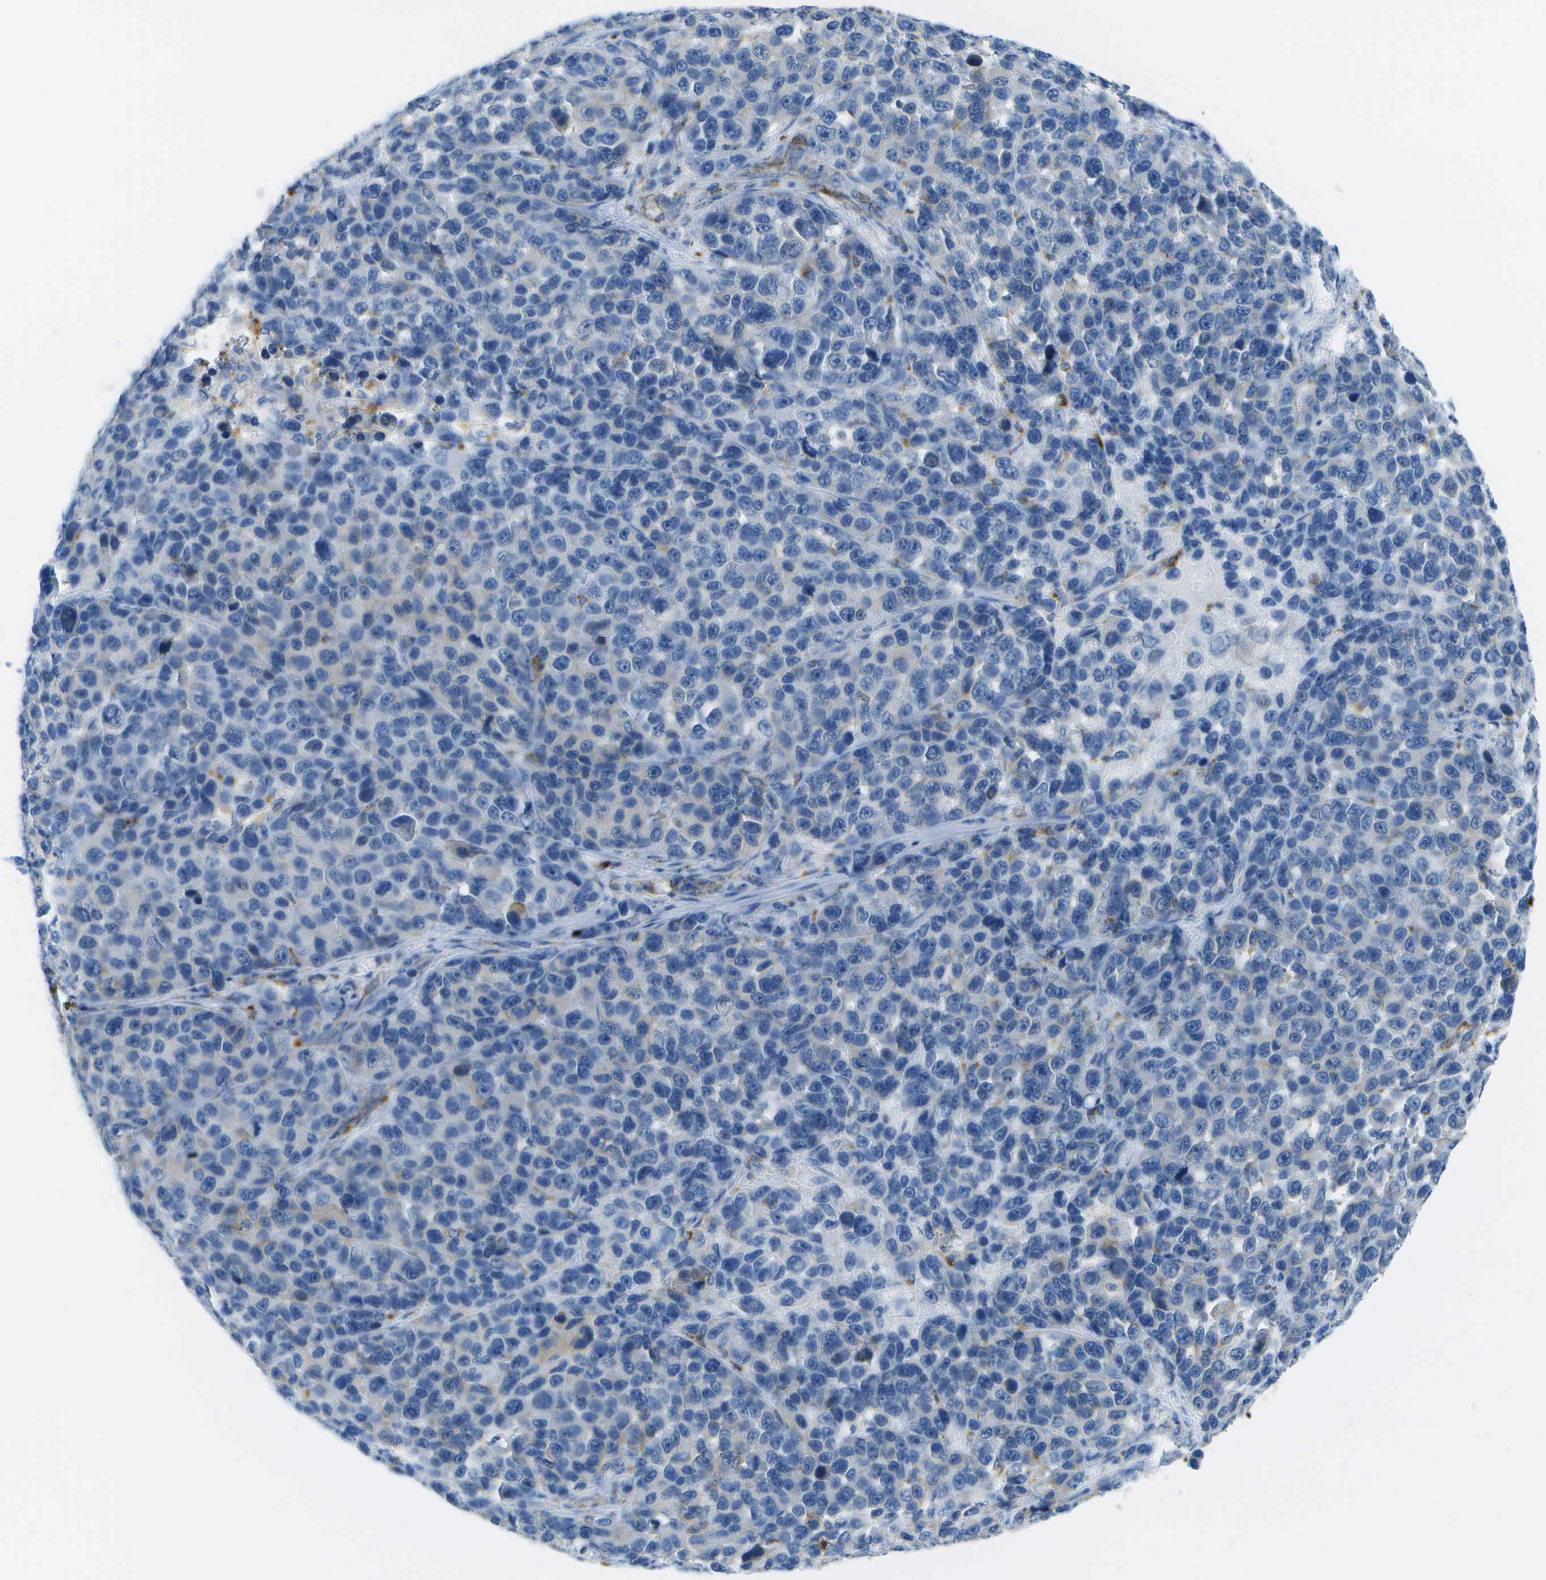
{"staining": {"intensity": "negative", "quantity": "none", "location": "none"}, "tissue": "melanoma", "cell_type": "Tumor cells", "image_type": "cancer", "snomed": [{"axis": "morphology", "description": "Malignant melanoma, NOS"}, {"axis": "topography", "description": "Skin"}], "caption": "The IHC histopathology image has no significant staining in tumor cells of melanoma tissue. (DAB (3,3'-diaminobenzidine) immunohistochemistry (IHC) with hematoxylin counter stain).", "gene": "PRCP", "patient": {"sex": "male", "age": 53}}